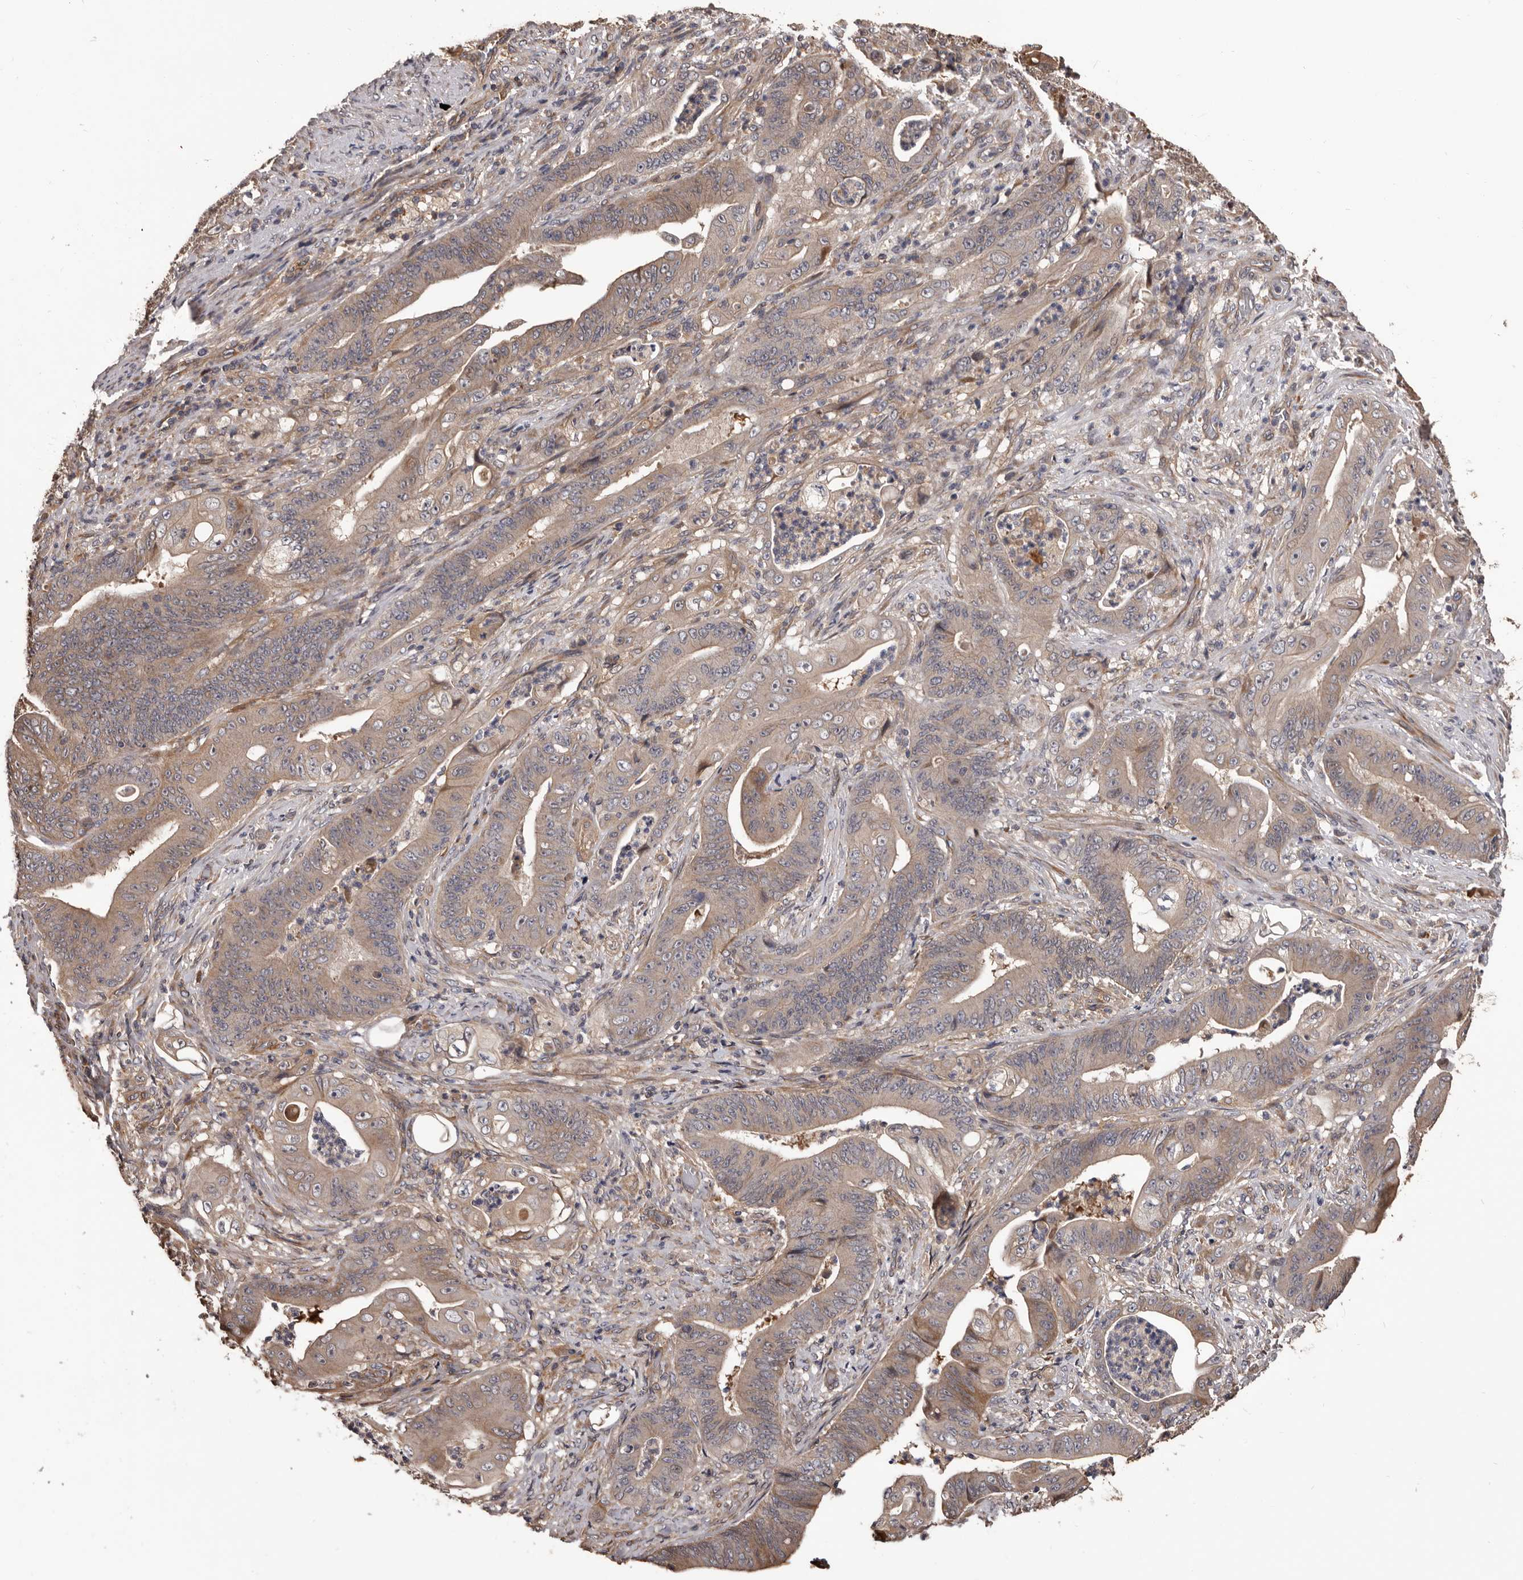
{"staining": {"intensity": "moderate", "quantity": ">75%", "location": "cytoplasmic/membranous"}, "tissue": "stomach cancer", "cell_type": "Tumor cells", "image_type": "cancer", "snomed": [{"axis": "morphology", "description": "Adenocarcinoma, NOS"}, {"axis": "topography", "description": "Stomach"}], "caption": "Protein expression analysis of stomach cancer reveals moderate cytoplasmic/membranous staining in approximately >75% of tumor cells.", "gene": "ADAMTS2", "patient": {"sex": "female", "age": 73}}